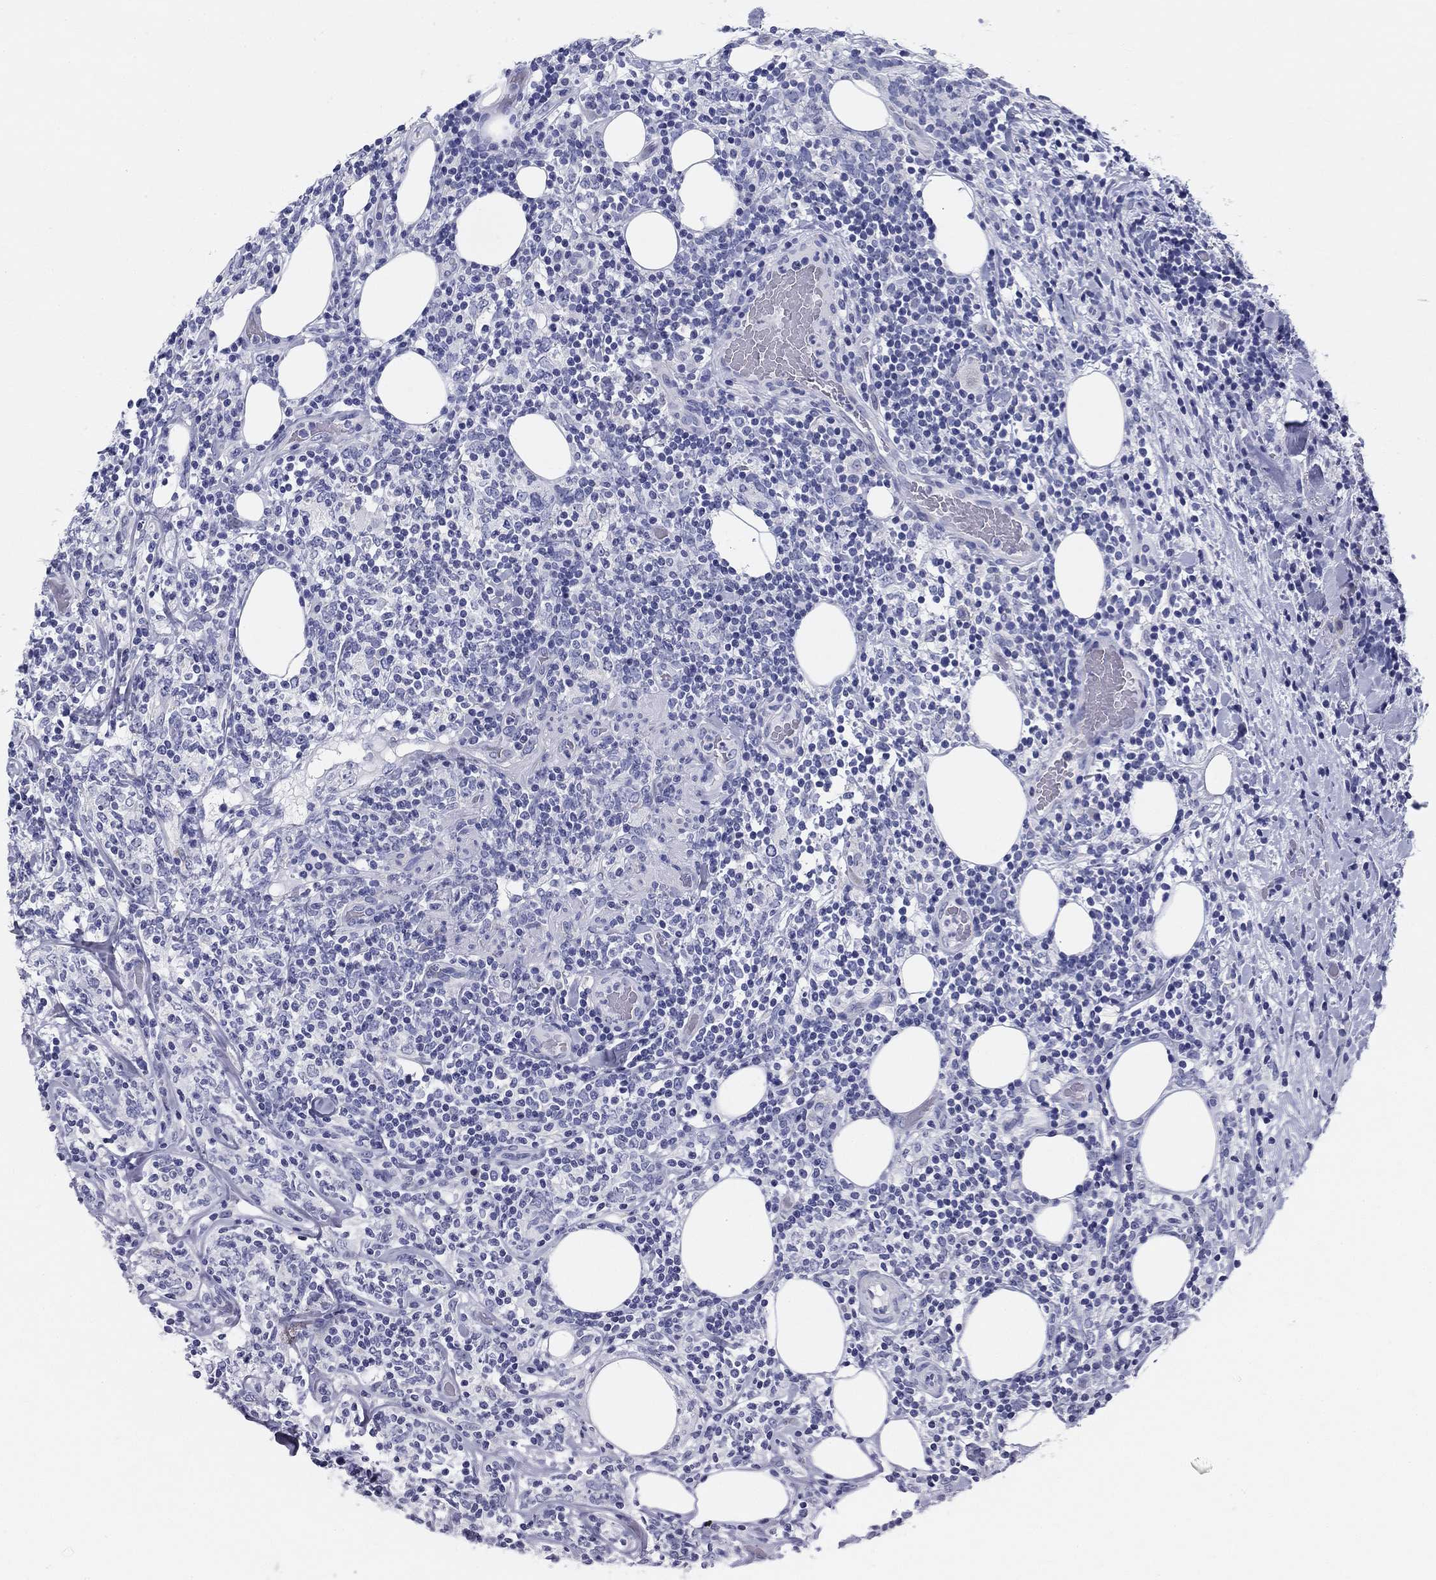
{"staining": {"intensity": "negative", "quantity": "none", "location": "none"}, "tissue": "lymphoma", "cell_type": "Tumor cells", "image_type": "cancer", "snomed": [{"axis": "morphology", "description": "Malignant lymphoma, non-Hodgkin's type, High grade"}, {"axis": "topography", "description": "Lymph node"}], "caption": "Immunohistochemistry photomicrograph of neoplastic tissue: human malignant lymphoma, non-Hodgkin's type (high-grade) stained with DAB exhibits no significant protein expression in tumor cells.", "gene": "UPB1", "patient": {"sex": "female", "age": 84}}